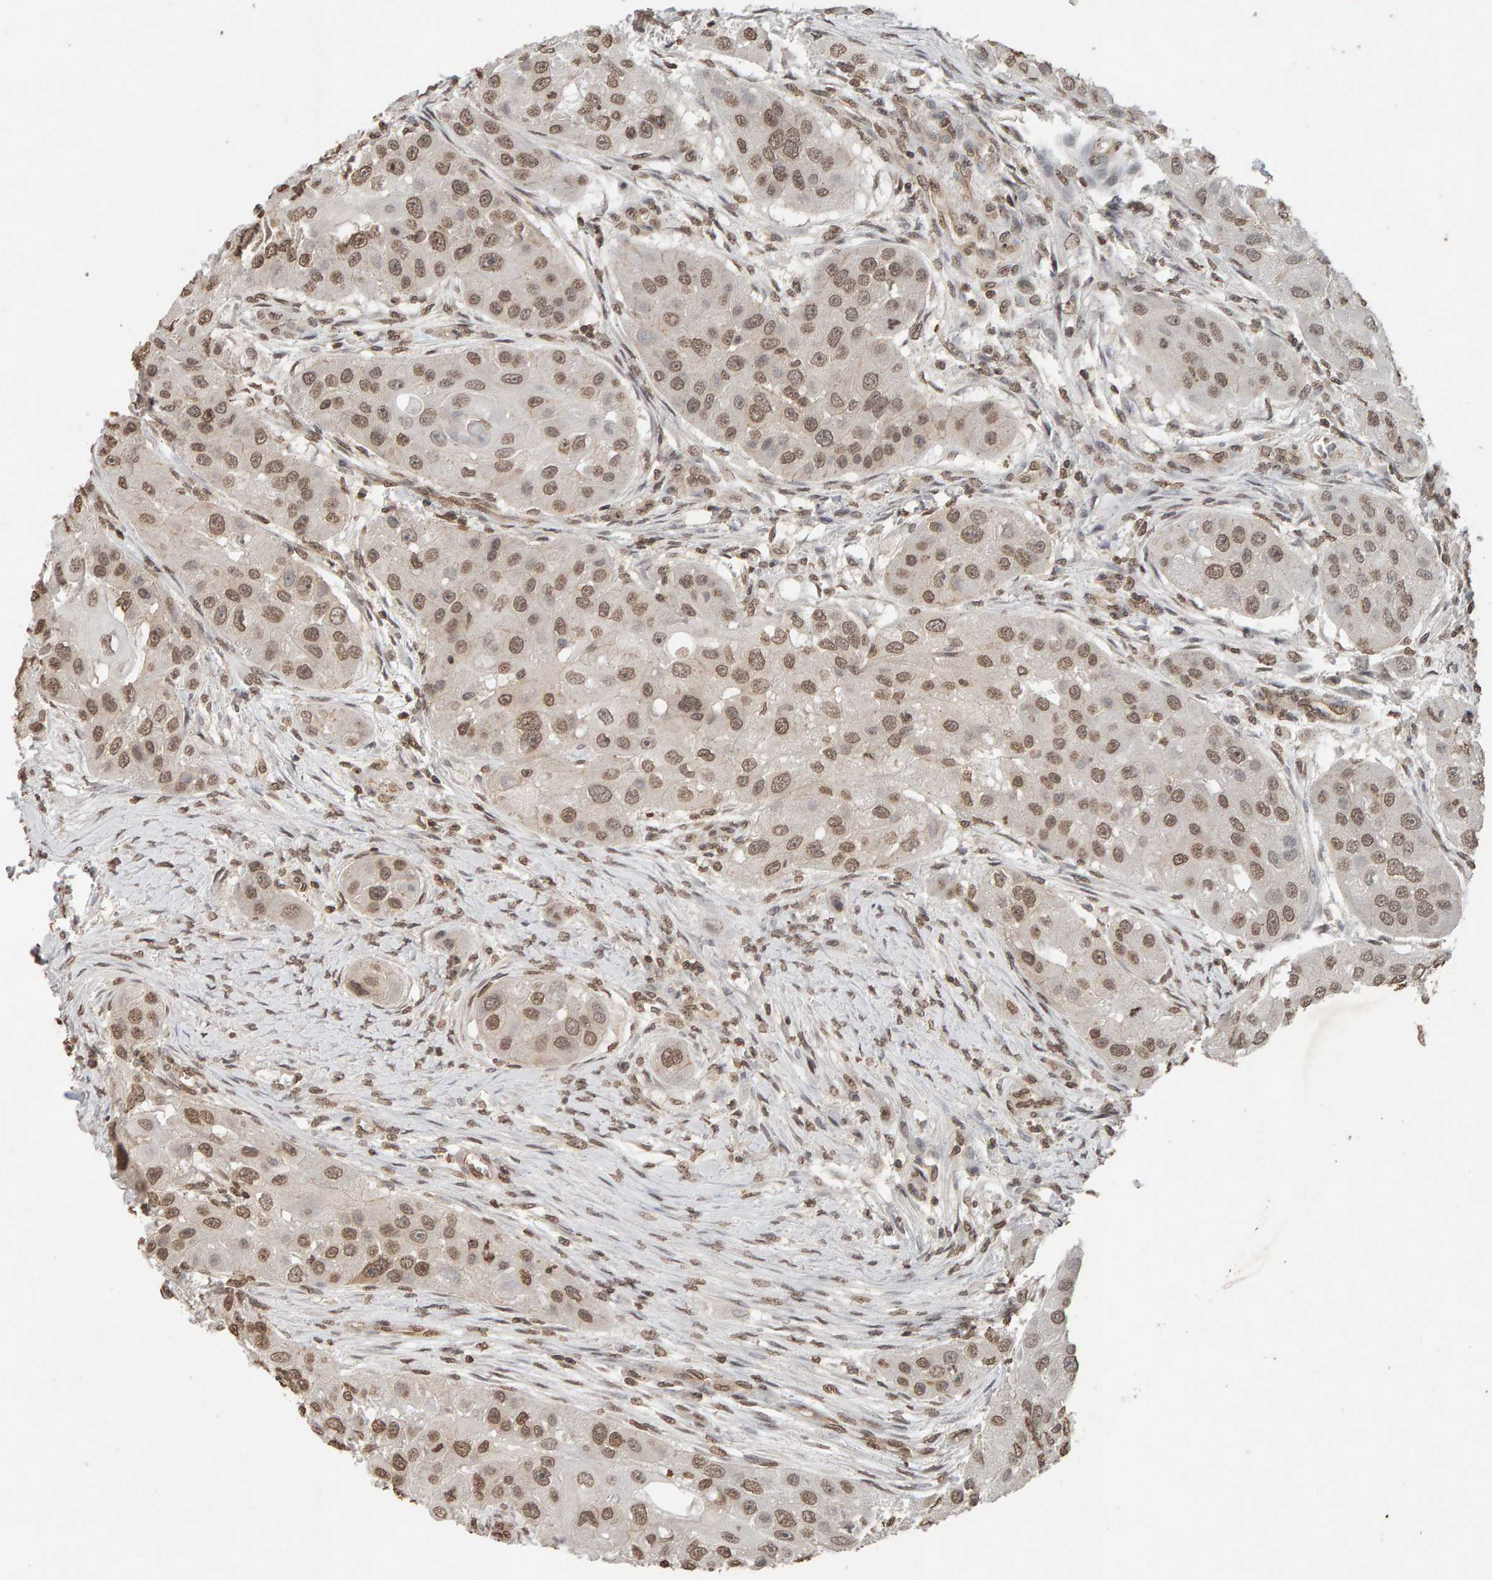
{"staining": {"intensity": "moderate", "quantity": ">75%", "location": "nuclear"}, "tissue": "head and neck cancer", "cell_type": "Tumor cells", "image_type": "cancer", "snomed": [{"axis": "morphology", "description": "Normal tissue, NOS"}, {"axis": "morphology", "description": "Squamous cell carcinoma, NOS"}, {"axis": "topography", "description": "Skeletal muscle"}, {"axis": "topography", "description": "Head-Neck"}], "caption": "The immunohistochemical stain highlights moderate nuclear staining in tumor cells of head and neck cancer tissue.", "gene": "DNAJB5", "patient": {"sex": "male", "age": 51}}